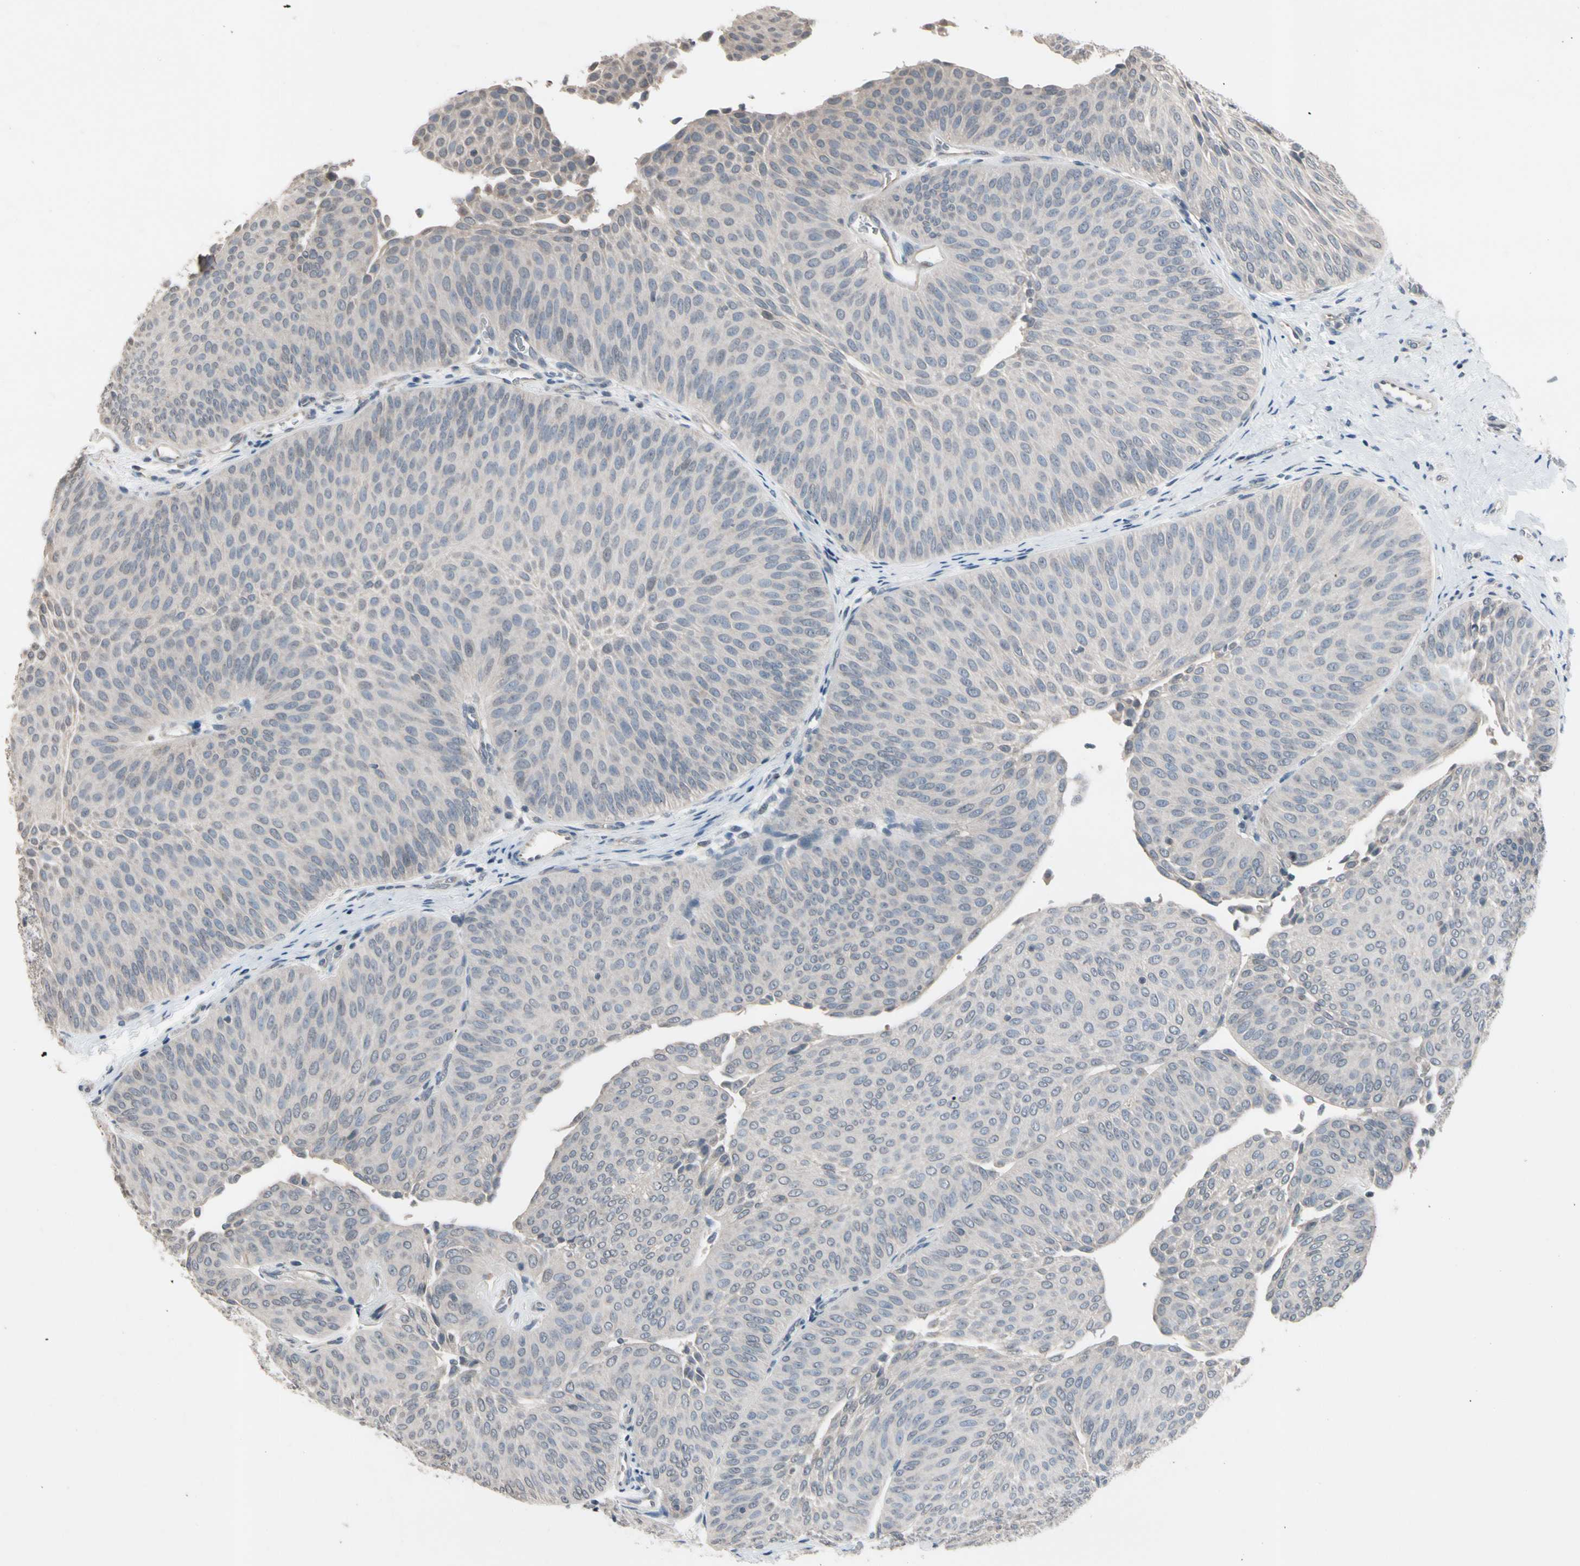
{"staining": {"intensity": "weak", "quantity": "<25%", "location": "cytoplasmic/membranous"}, "tissue": "urothelial cancer", "cell_type": "Tumor cells", "image_type": "cancer", "snomed": [{"axis": "morphology", "description": "Urothelial carcinoma, Low grade"}, {"axis": "topography", "description": "Urinary bladder"}], "caption": "An immunohistochemistry histopathology image of urothelial cancer is shown. There is no staining in tumor cells of urothelial cancer.", "gene": "SV2A", "patient": {"sex": "female", "age": 60}}